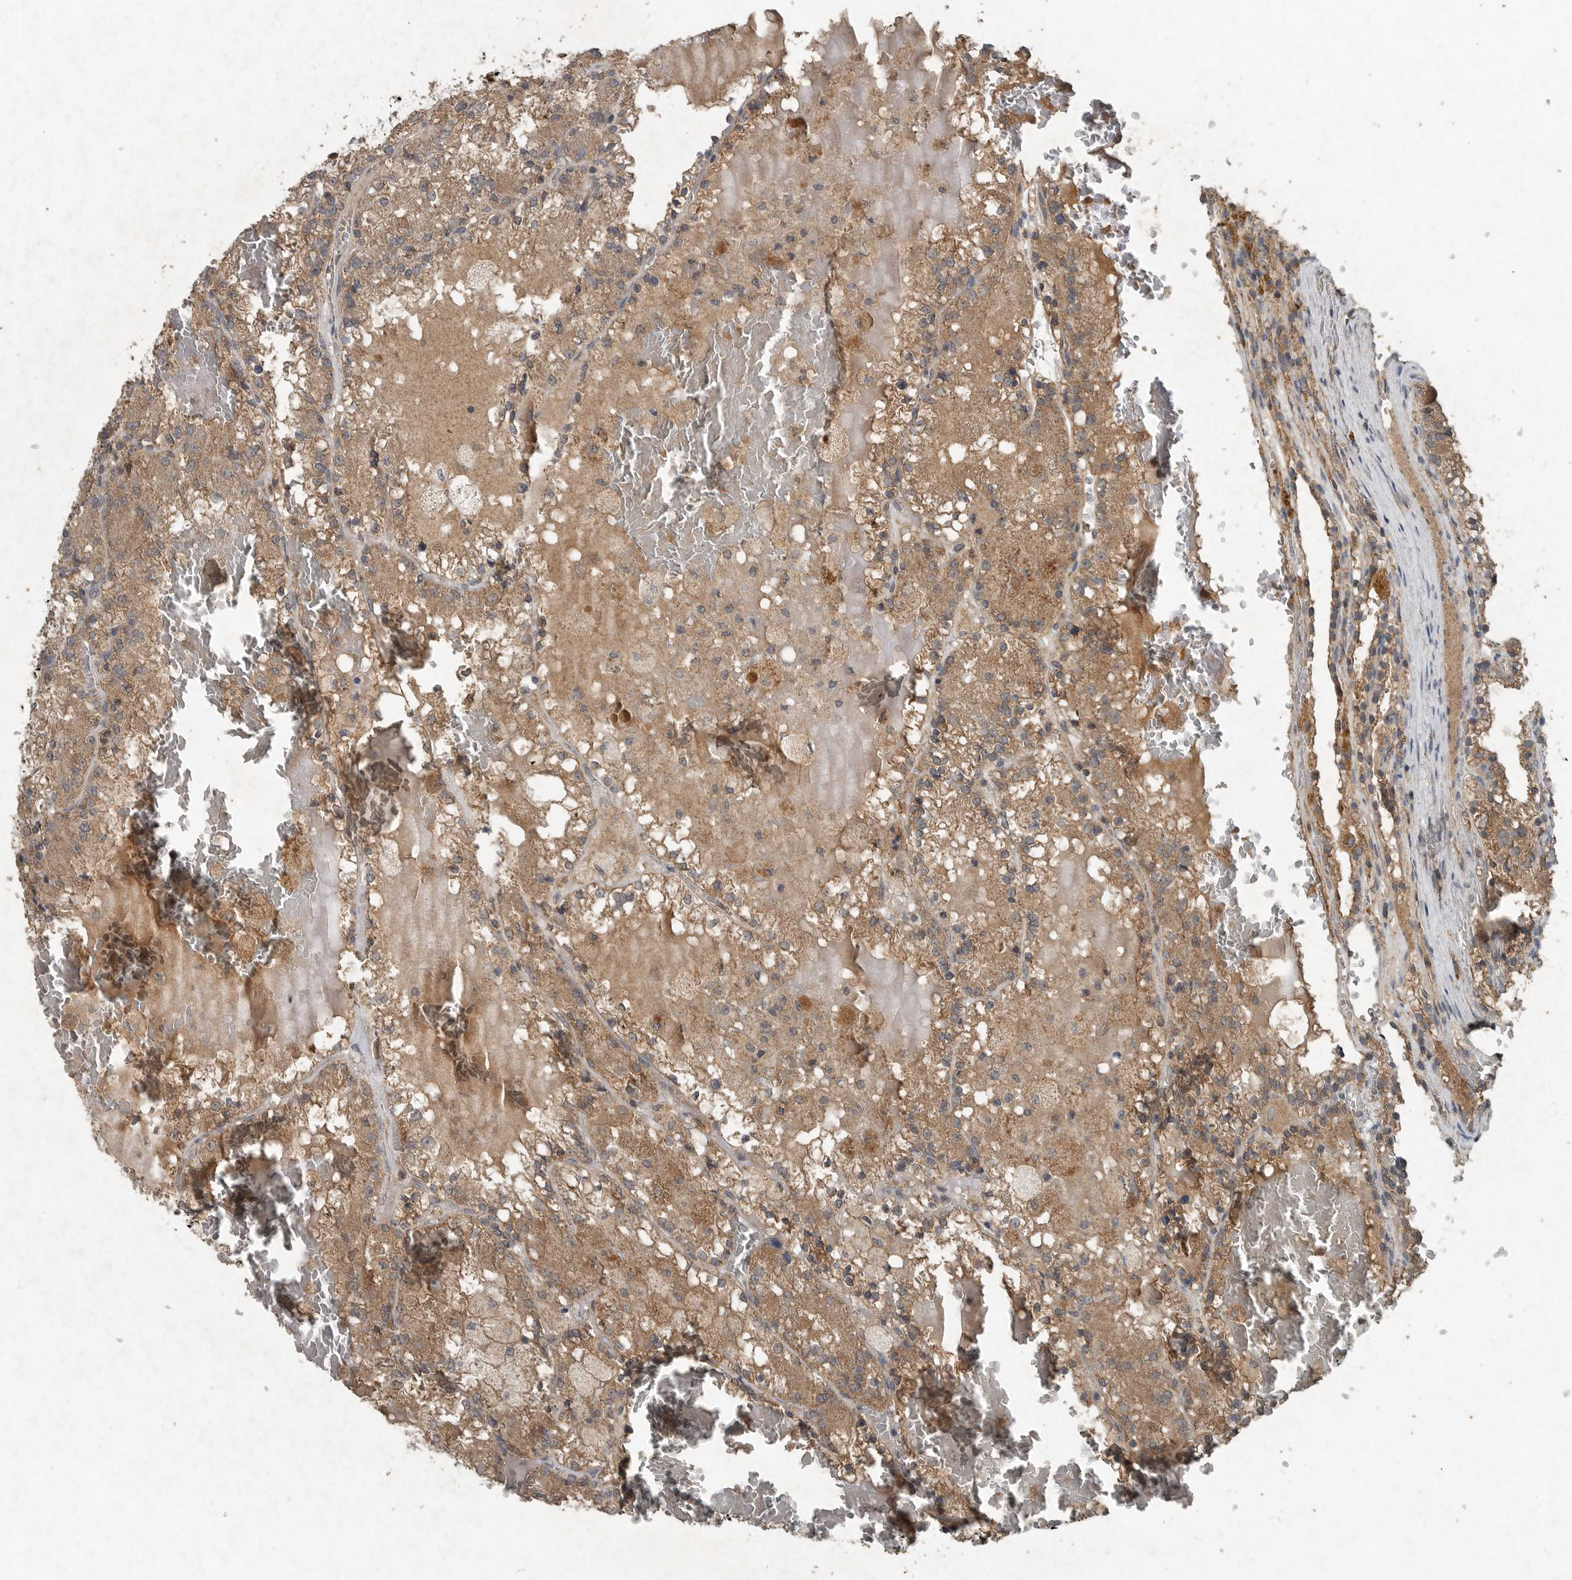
{"staining": {"intensity": "moderate", "quantity": ">75%", "location": "cytoplasmic/membranous"}, "tissue": "renal cancer", "cell_type": "Tumor cells", "image_type": "cancer", "snomed": [{"axis": "morphology", "description": "Adenocarcinoma, NOS"}, {"axis": "topography", "description": "Kidney"}], "caption": "Protein expression analysis of human renal cancer reveals moderate cytoplasmic/membranous staining in approximately >75% of tumor cells.", "gene": "IL6ST", "patient": {"sex": "female", "age": 56}}